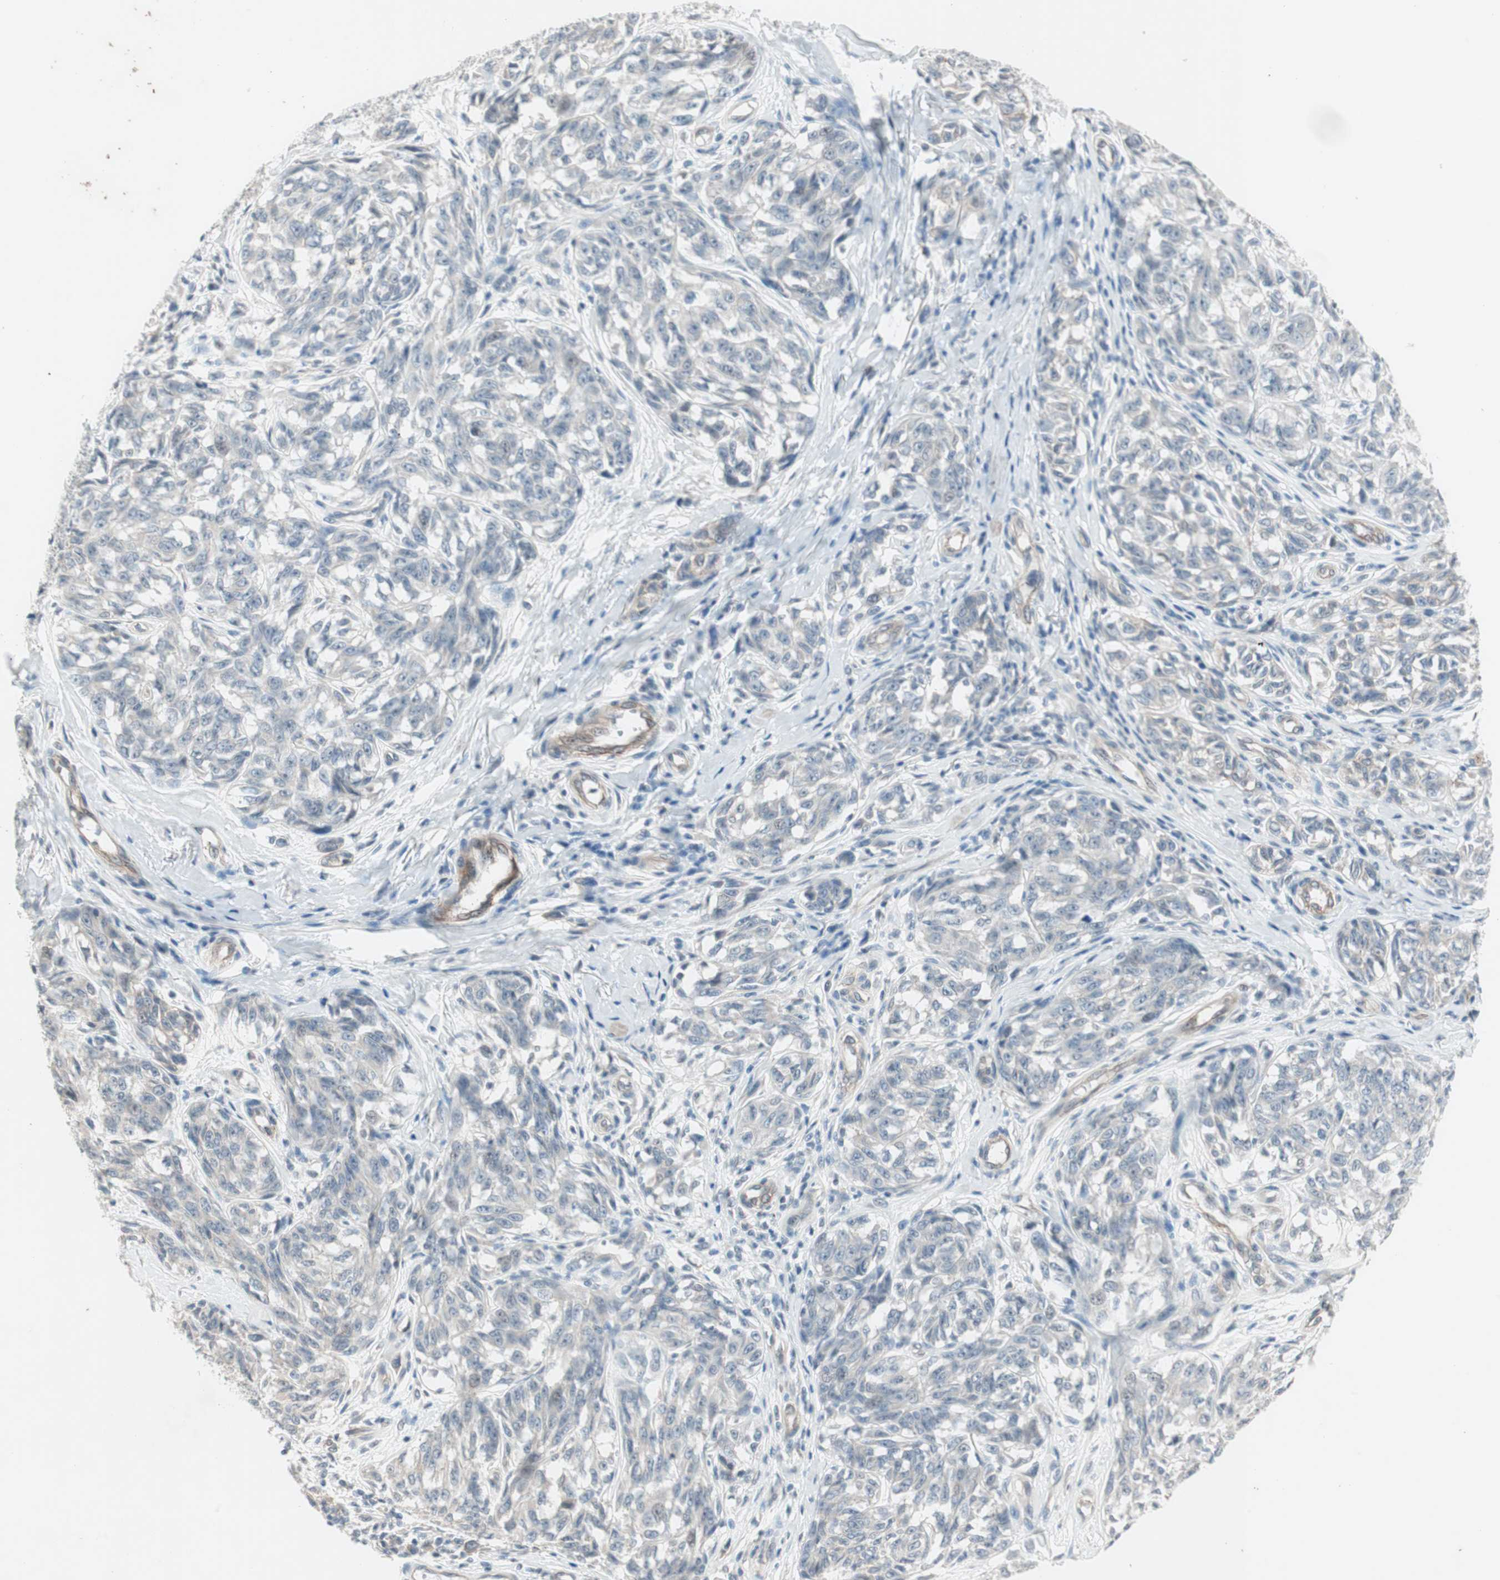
{"staining": {"intensity": "negative", "quantity": "none", "location": "none"}, "tissue": "melanoma", "cell_type": "Tumor cells", "image_type": "cancer", "snomed": [{"axis": "morphology", "description": "Malignant melanoma, NOS"}, {"axis": "topography", "description": "Skin"}], "caption": "This is an IHC histopathology image of human melanoma. There is no staining in tumor cells.", "gene": "ITGB4", "patient": {"sex": "female", "age": 64}}